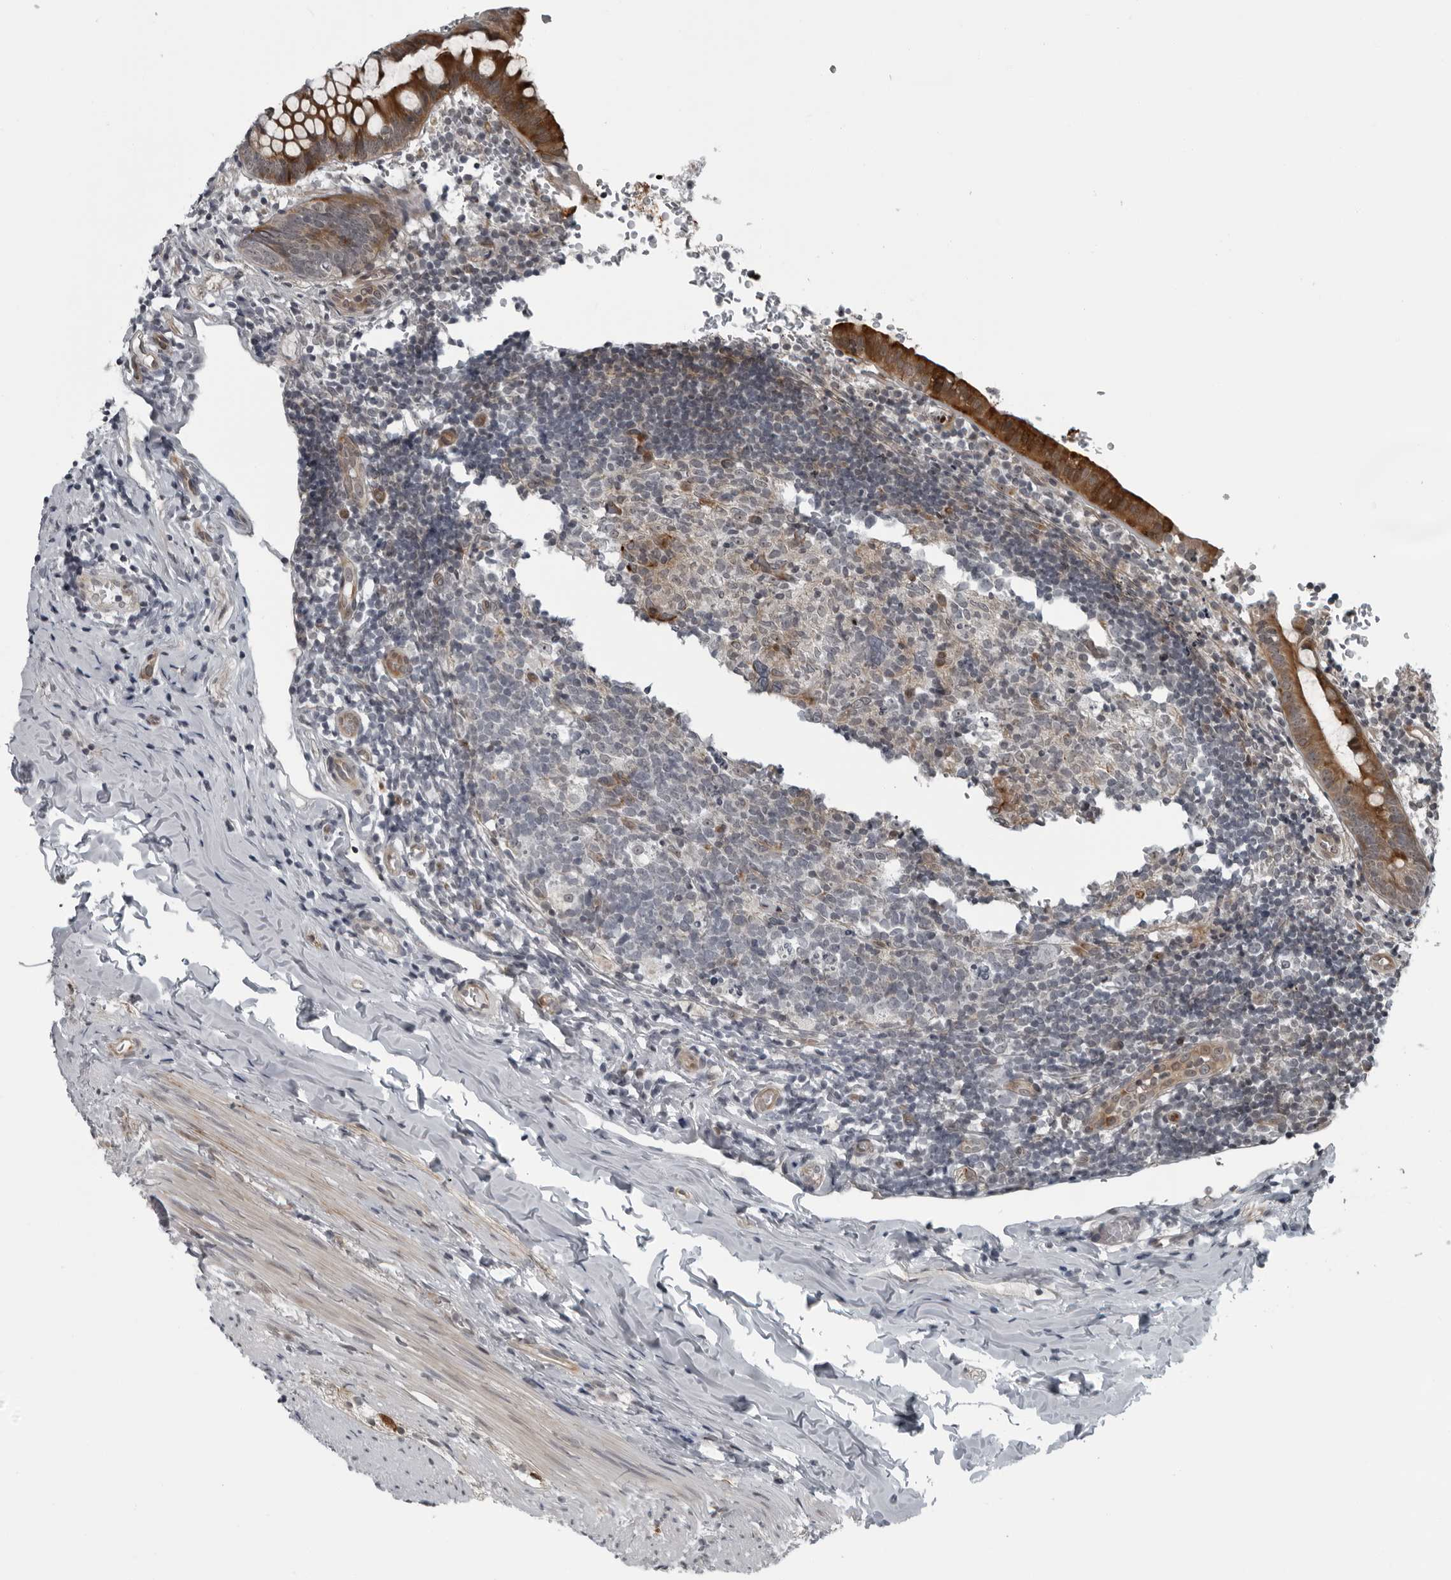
{"staining": {"intensity": "moderate", "quantity": ">75%", "location": "cytoplasmic/membranous"}, "tissue": "appendix", "cell_type": "Glandular cells", "image_type": "normal", "snomed": [{"axis": "morphology", "description": "Normal tissue, NOS"}, {"axis": "topography", "description": "Appendix"}], "caption": "Immunohistochemistry image of normal appendix stained for a protein (brown), which demonstrates medium levels of moderate cytoplasmic/membranous expression in approximately >75% of glandular cells.", "gene": "FAM102B", "patient": {"sex": "male", "age": 8}}